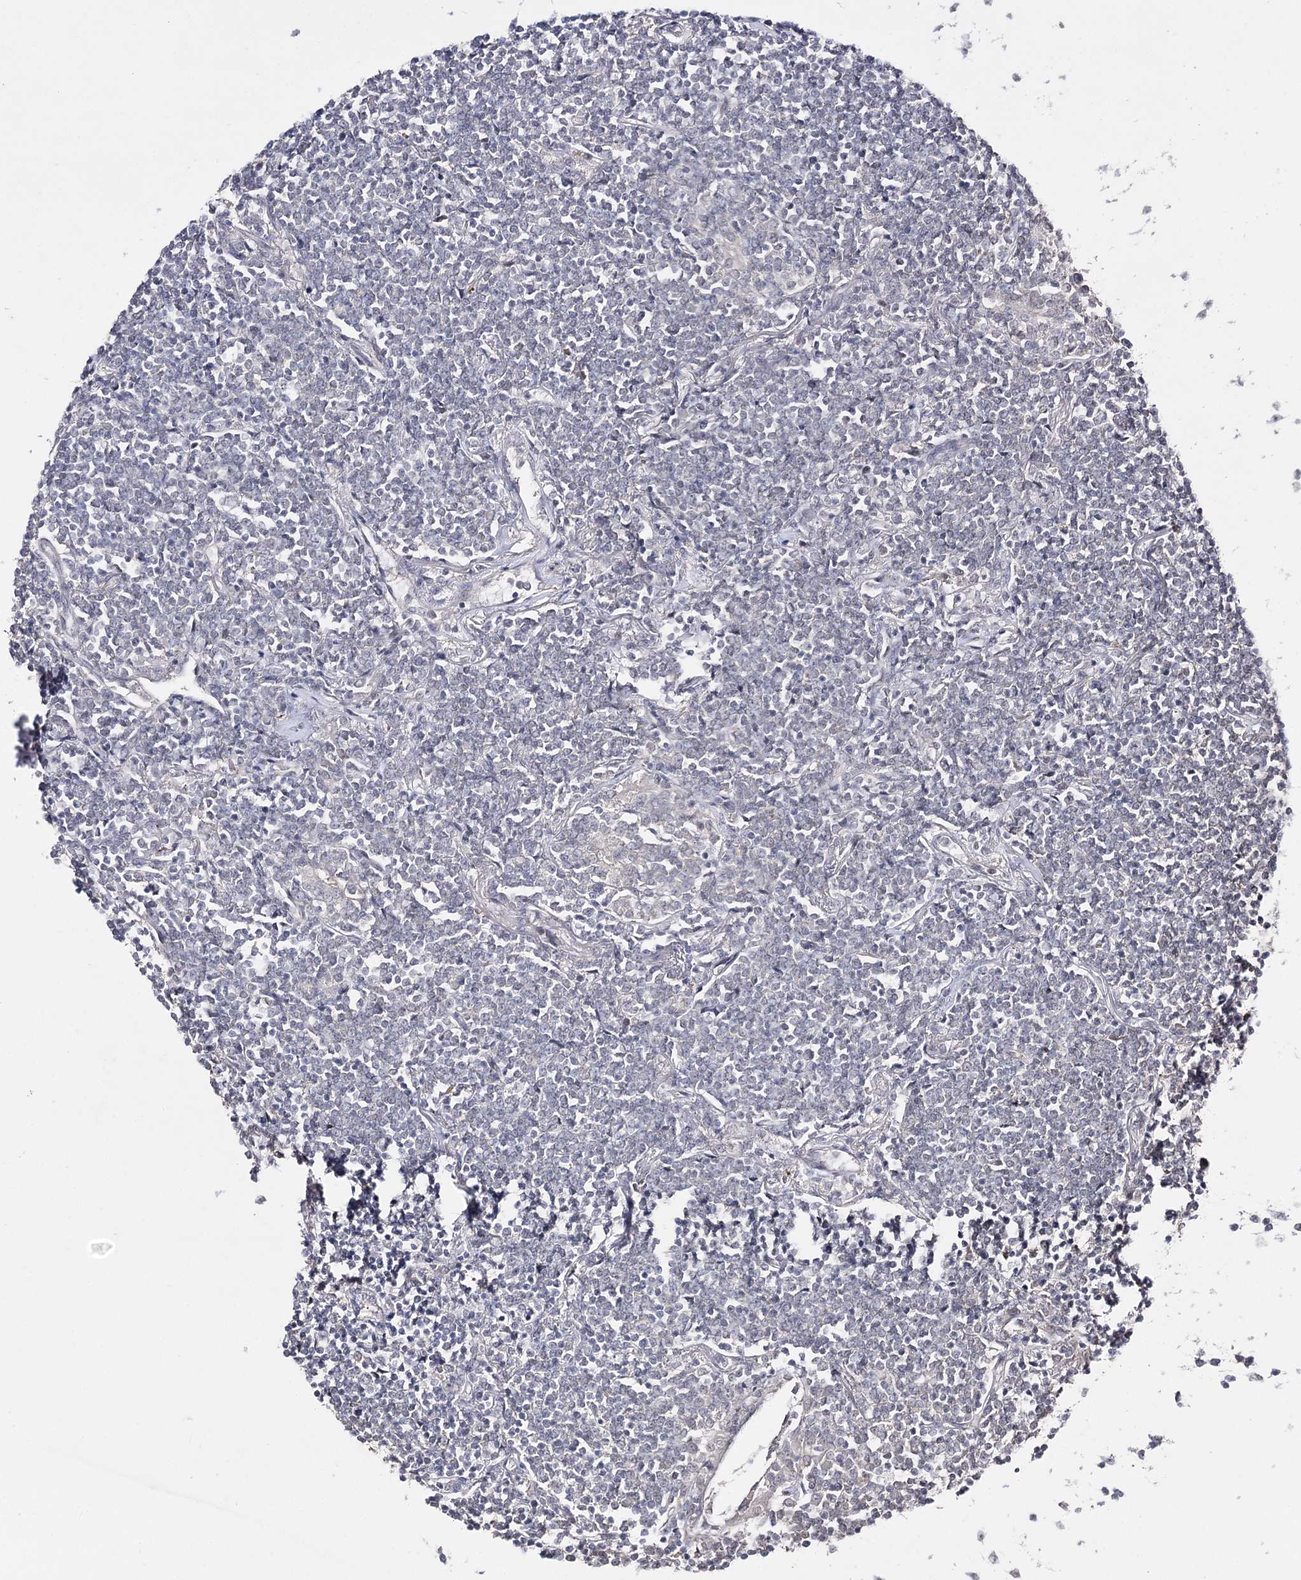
{"staining": {"intensity": "negative", "quantity": "none", "location": "none"}, "tissue": "lymphoma", "cell_type": "Tumor cells", "image_type": "cancer", "snomed": [{"axis": "morphology", "description": "Malignant lymphoma, non-Hodgkin's type, Low grade"}, {"axis": "topography", "description": "Lung"}], "caption": "Lymphoma was stained to show a protein in brown. There is no significant staining in tumor cells. (Brightfield microscopy of DAB (3,3'-diaminobenzidine) immunohistochemistry (IHC) at high magnification).", "gene": "HSD11B2", "patient": {"sex": "female", "age": 71}}